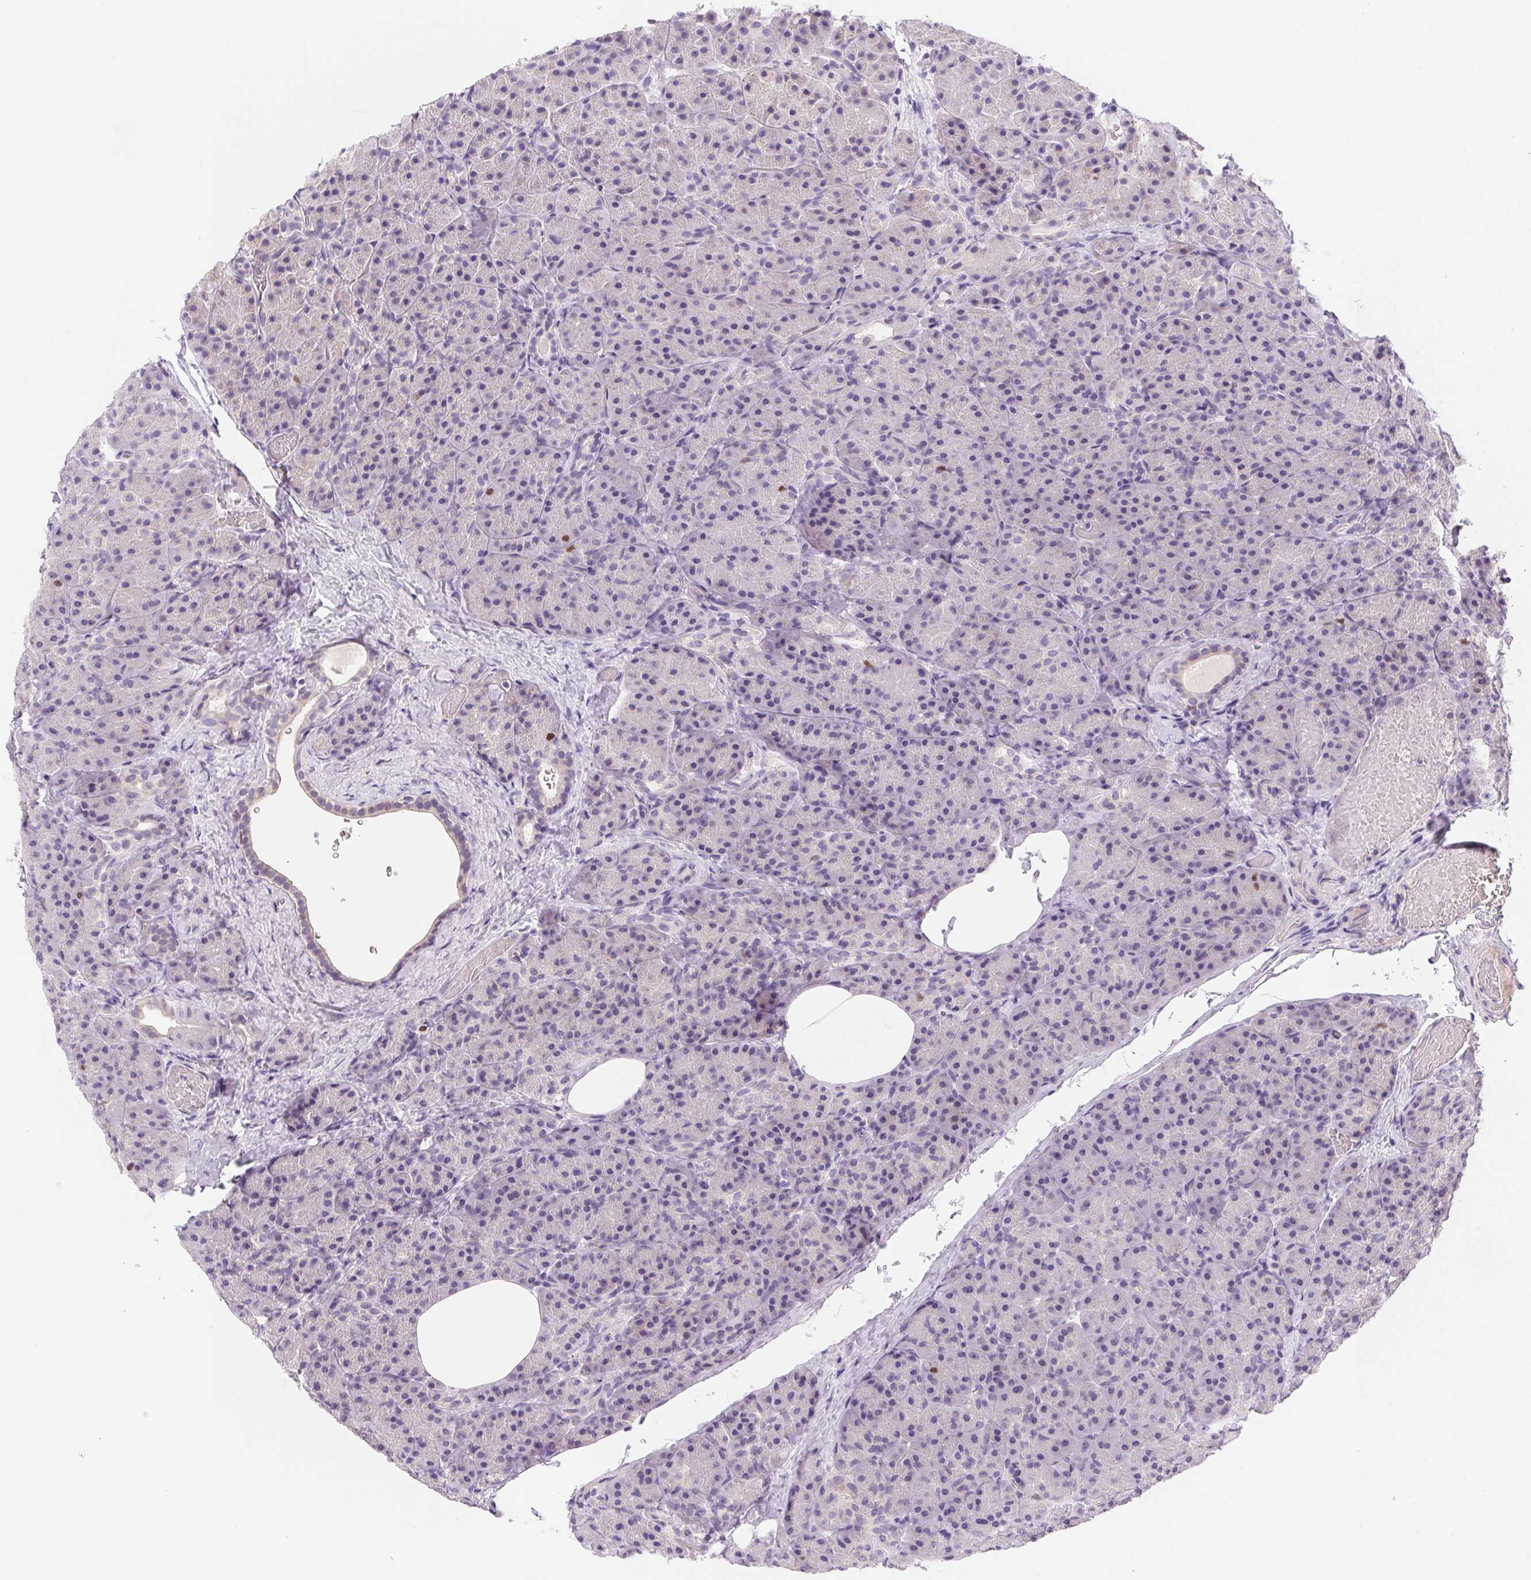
{"staining": {"intensity": "moderate", "quantity": "<25%", "location": "nuclear"}, "tissue": "pancreas", "cell_type": "Exocrine glandular cells", "image_type": "normal", "snomed": [{"axis": "morphology", "description": "Normal tissue, NOS"}, {"axis": "topography", "description": "Pancreas"}], "caption": "Approximately <25% of exocrine glandular cells in benign pancreas reveal moderate nuclear protein expression as visualized by brown immunohistochemical staining.", "gene": "HELLS", "patient": {"sex": "male", "age": 57}}